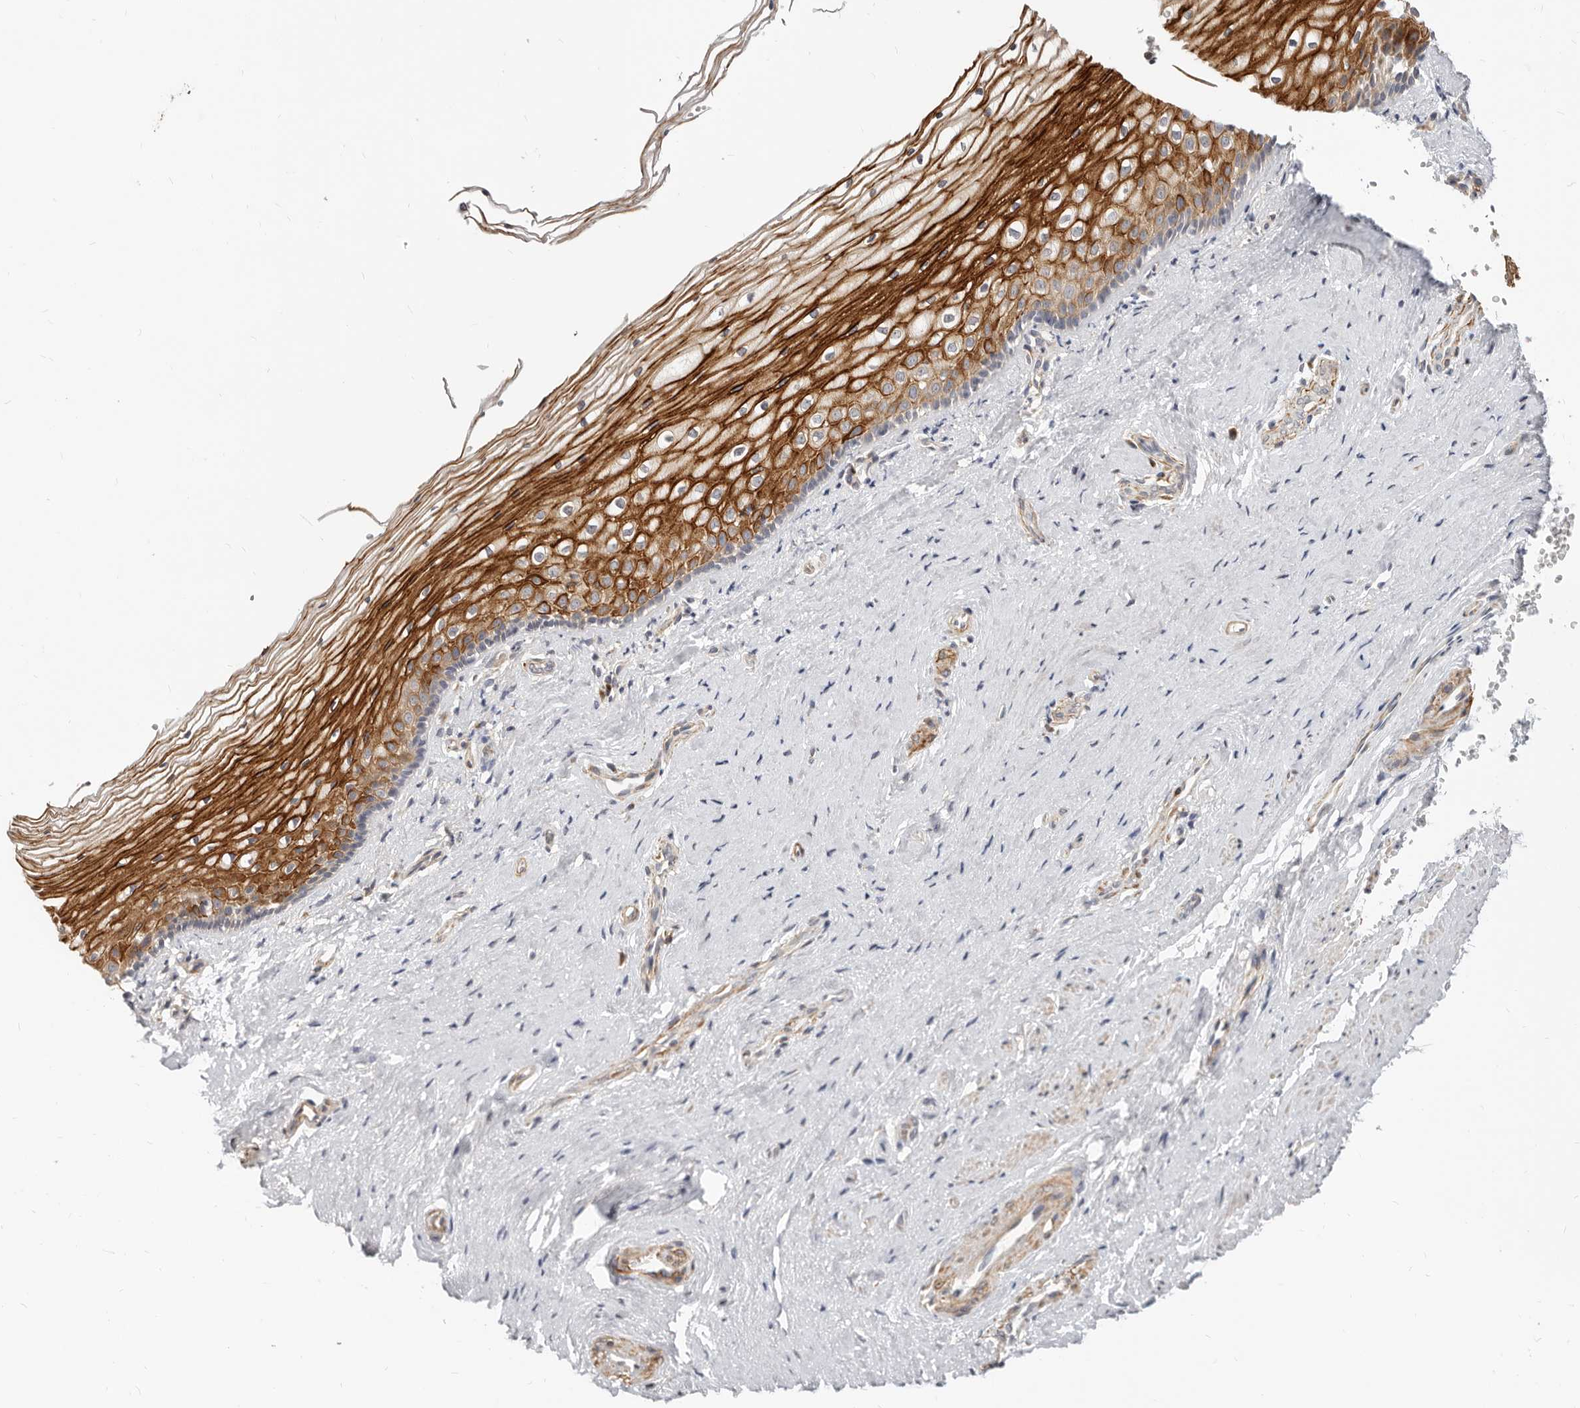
{"staining": {"intensity": "strong", "quantity": "25%-75%", "location": "cytoplasmic/membranous"}, "tissue": "vagina", "cell_type": "Squamous epithelial cells", "image_type": "normal", "snomed": [{"axis": "morphology", "description": "Normal tissue, NOS"}, {"axis": "topography", "description": "Vagina"}], "caption": "Vagina stained with a brown dye shows strong cytoplasmic/membranous positive expression in about 25%-75% of squamous epithelial cells.", "gene": "RABAC1", "patient": {"sex": "female", "age": 46}}